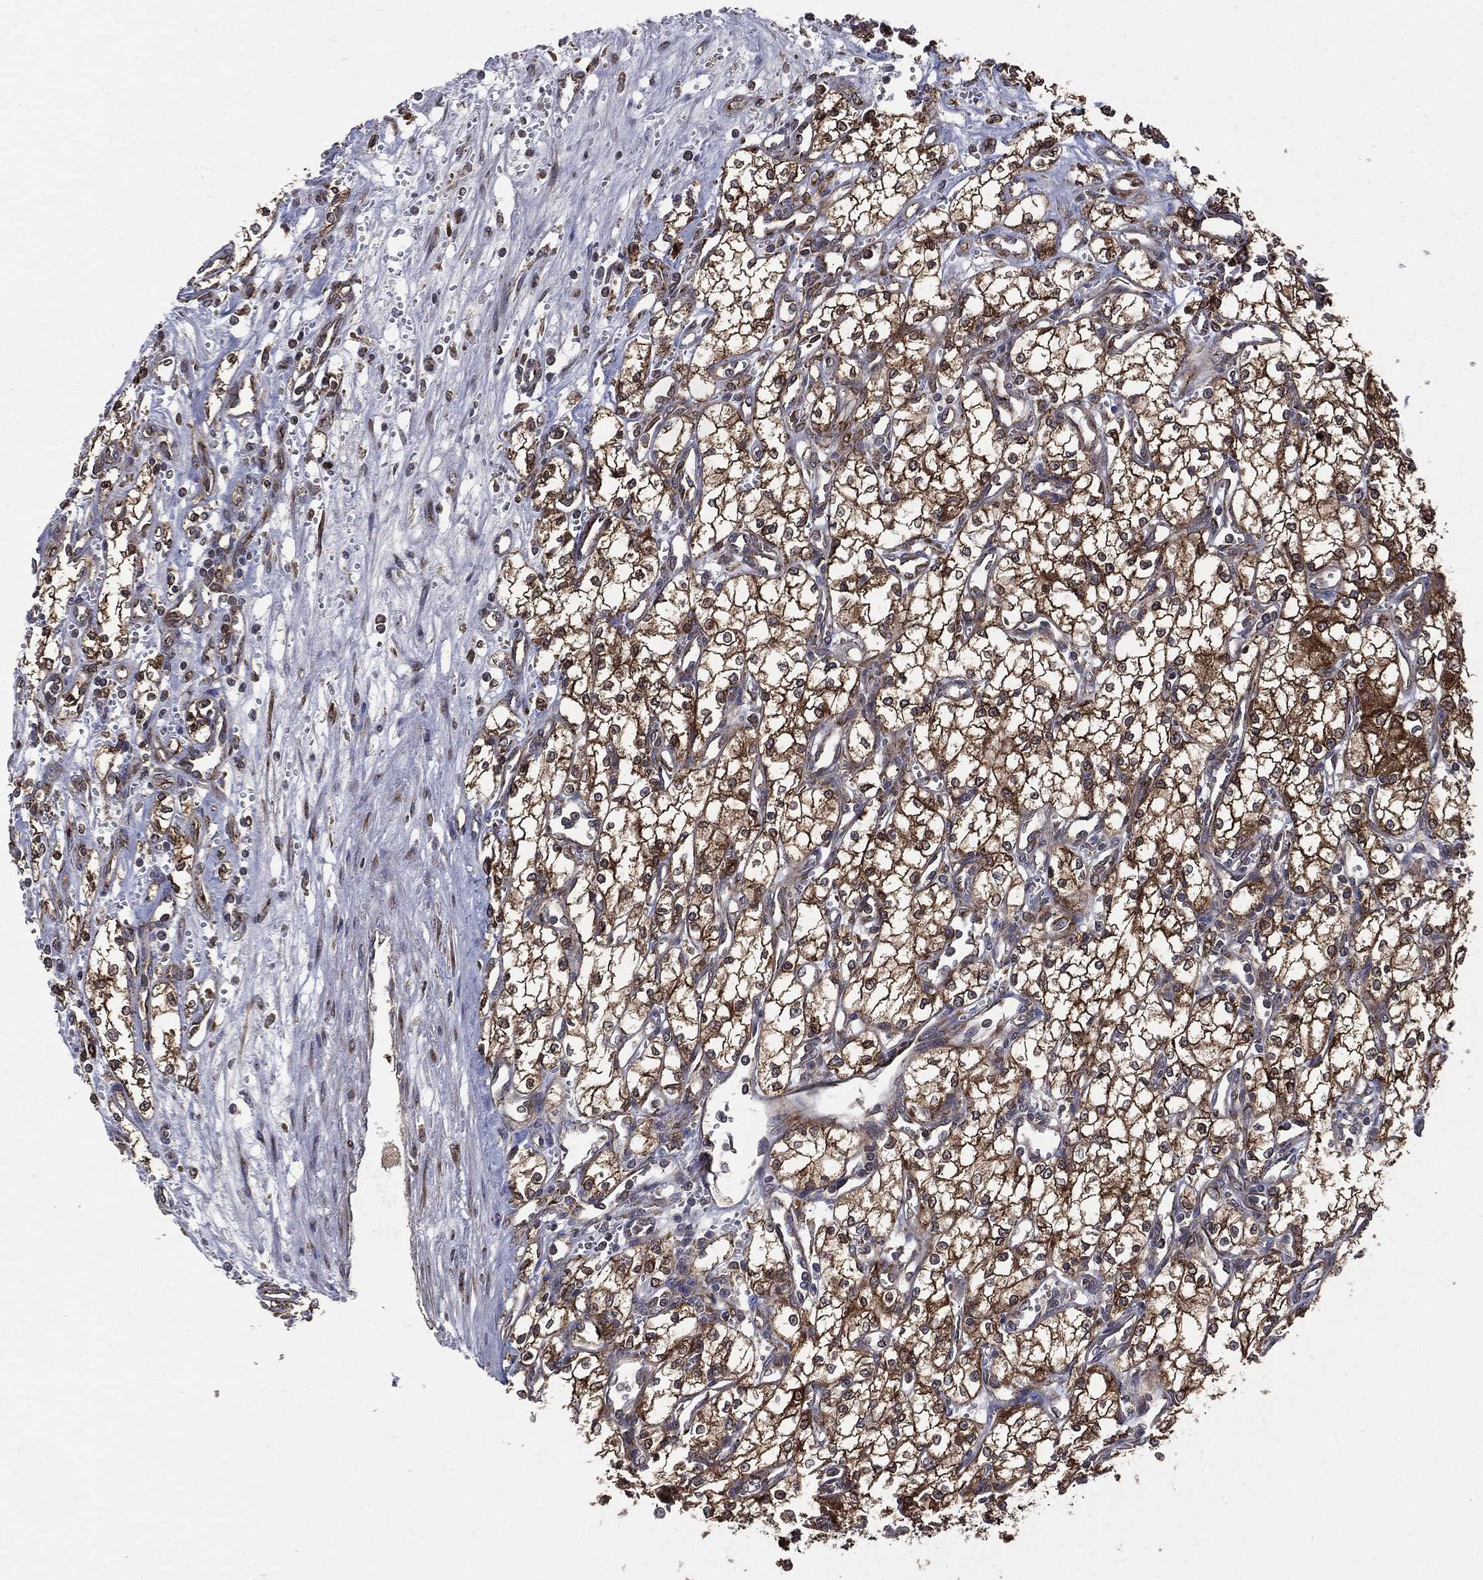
{"staining": {"intensity": "strong", "quantity": ">75%", "location": "cytoplasmic/membranous"}, "tissue": "renal cancer", "cell_type": "Tumor cells", "image_type": "cancer", "snomed": [{"axis": "morphology", "description": "Adenocarcinoma, NOS"}, {"axis": "topography", "description": "Kidney"}], "caption": "Strong cytoplasmic/membranous protein positivity is seen in about >75% of tumor cells in renal cancer (adenocarcinoma). The staining was performed using DAB, with brown indicating positive protein expression. Nuclei are stained blue with hematoxylin.", "gene": "PLOD3", "patient": {"sex": "male", "age": 59}}